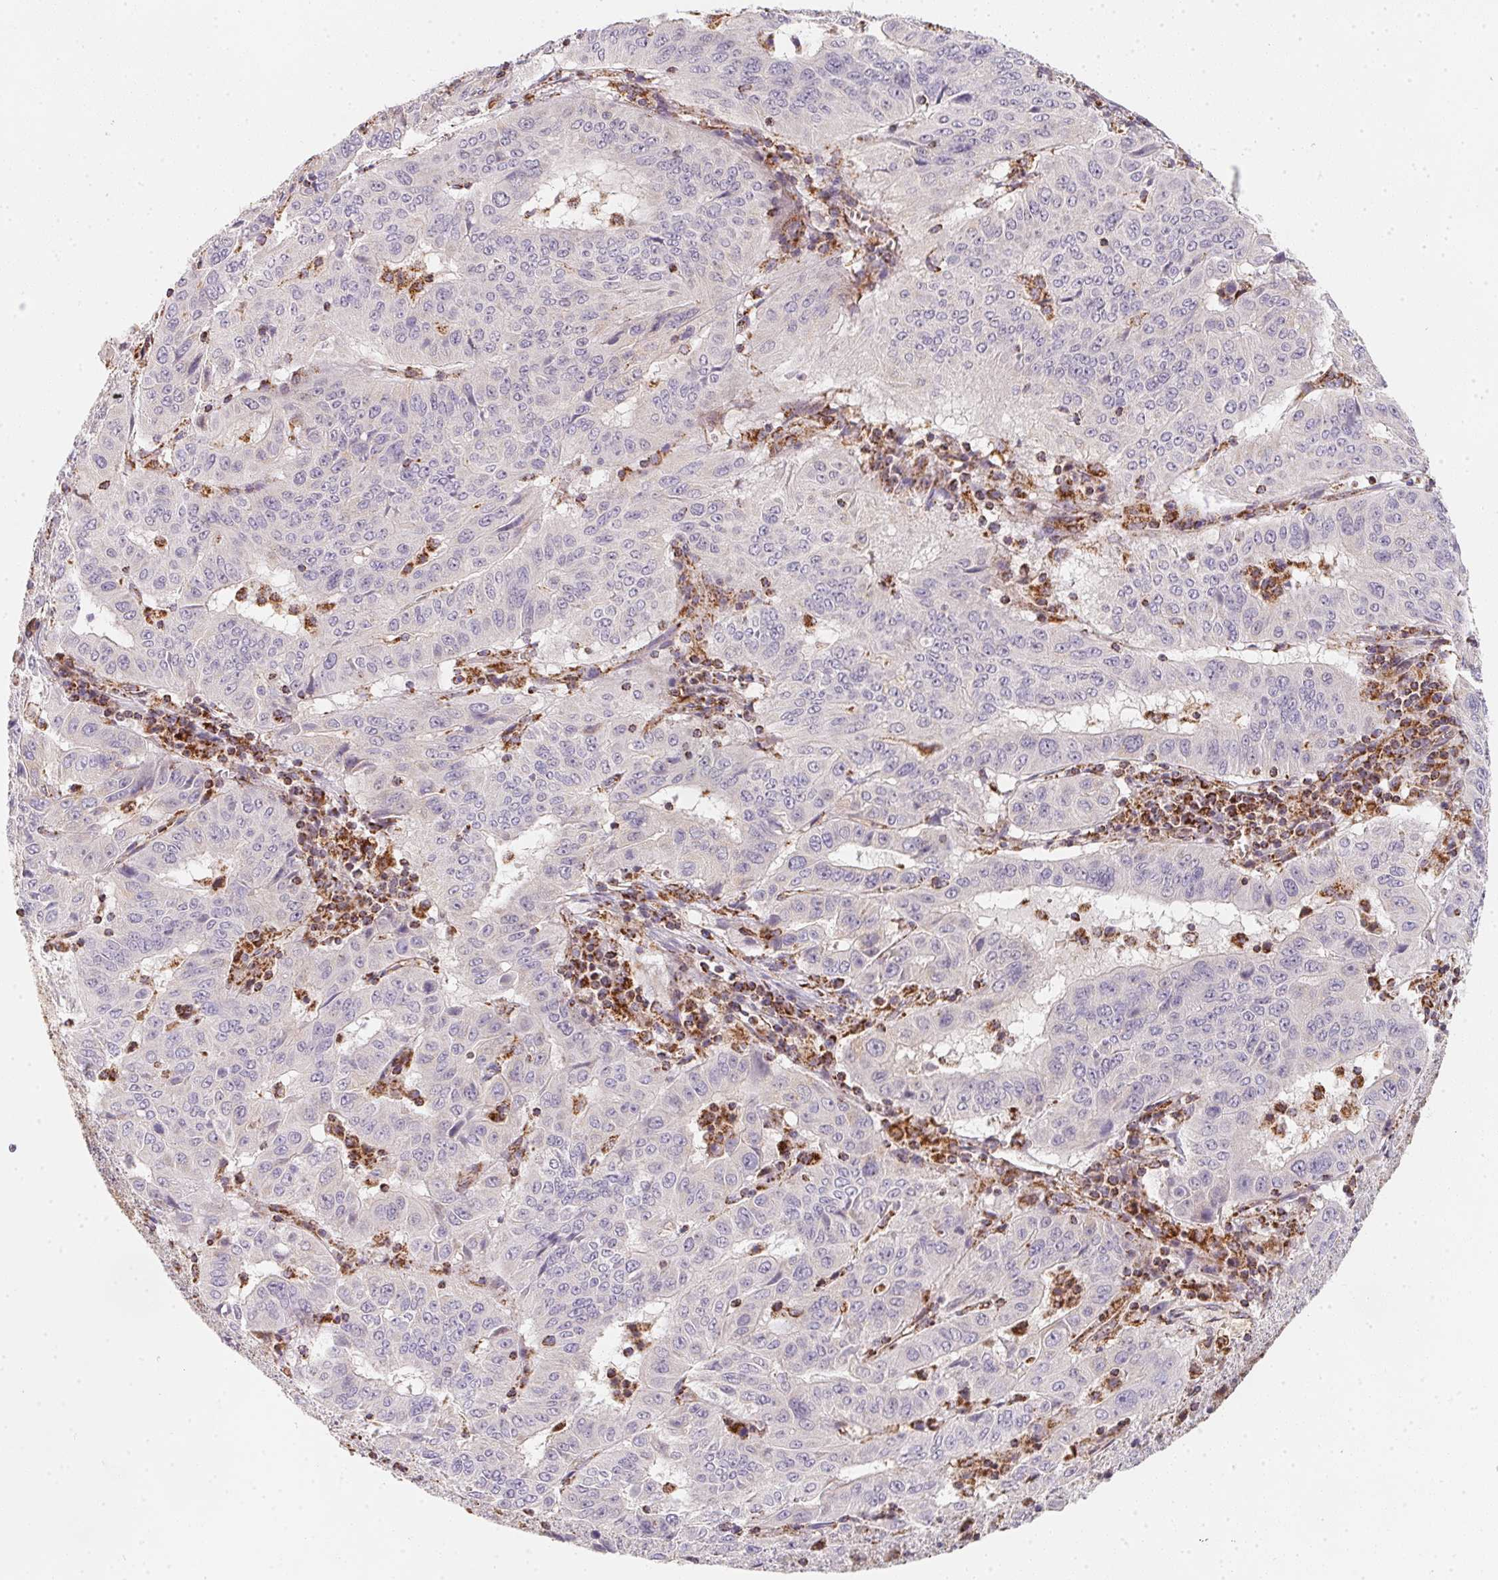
{"staining": {"intensity": "negative", "quantity": "none", "location": "none"}, "tissue": "pancreatic cancer", "cell_type": "Tumor cells", "image_type": "cancer", "snomed": [{"axis": "morphology", "description": "Adenocarcinoma, NOS"}, {"axis": "topography", "description": "Pancreas"}], "caption": "The micrograph shows no significant positivity in tumor cells of pancreatic cancer (adenocarcinoma).", "gene": "NDUFS6", "patient": {"sex": "male", "age": 63}}